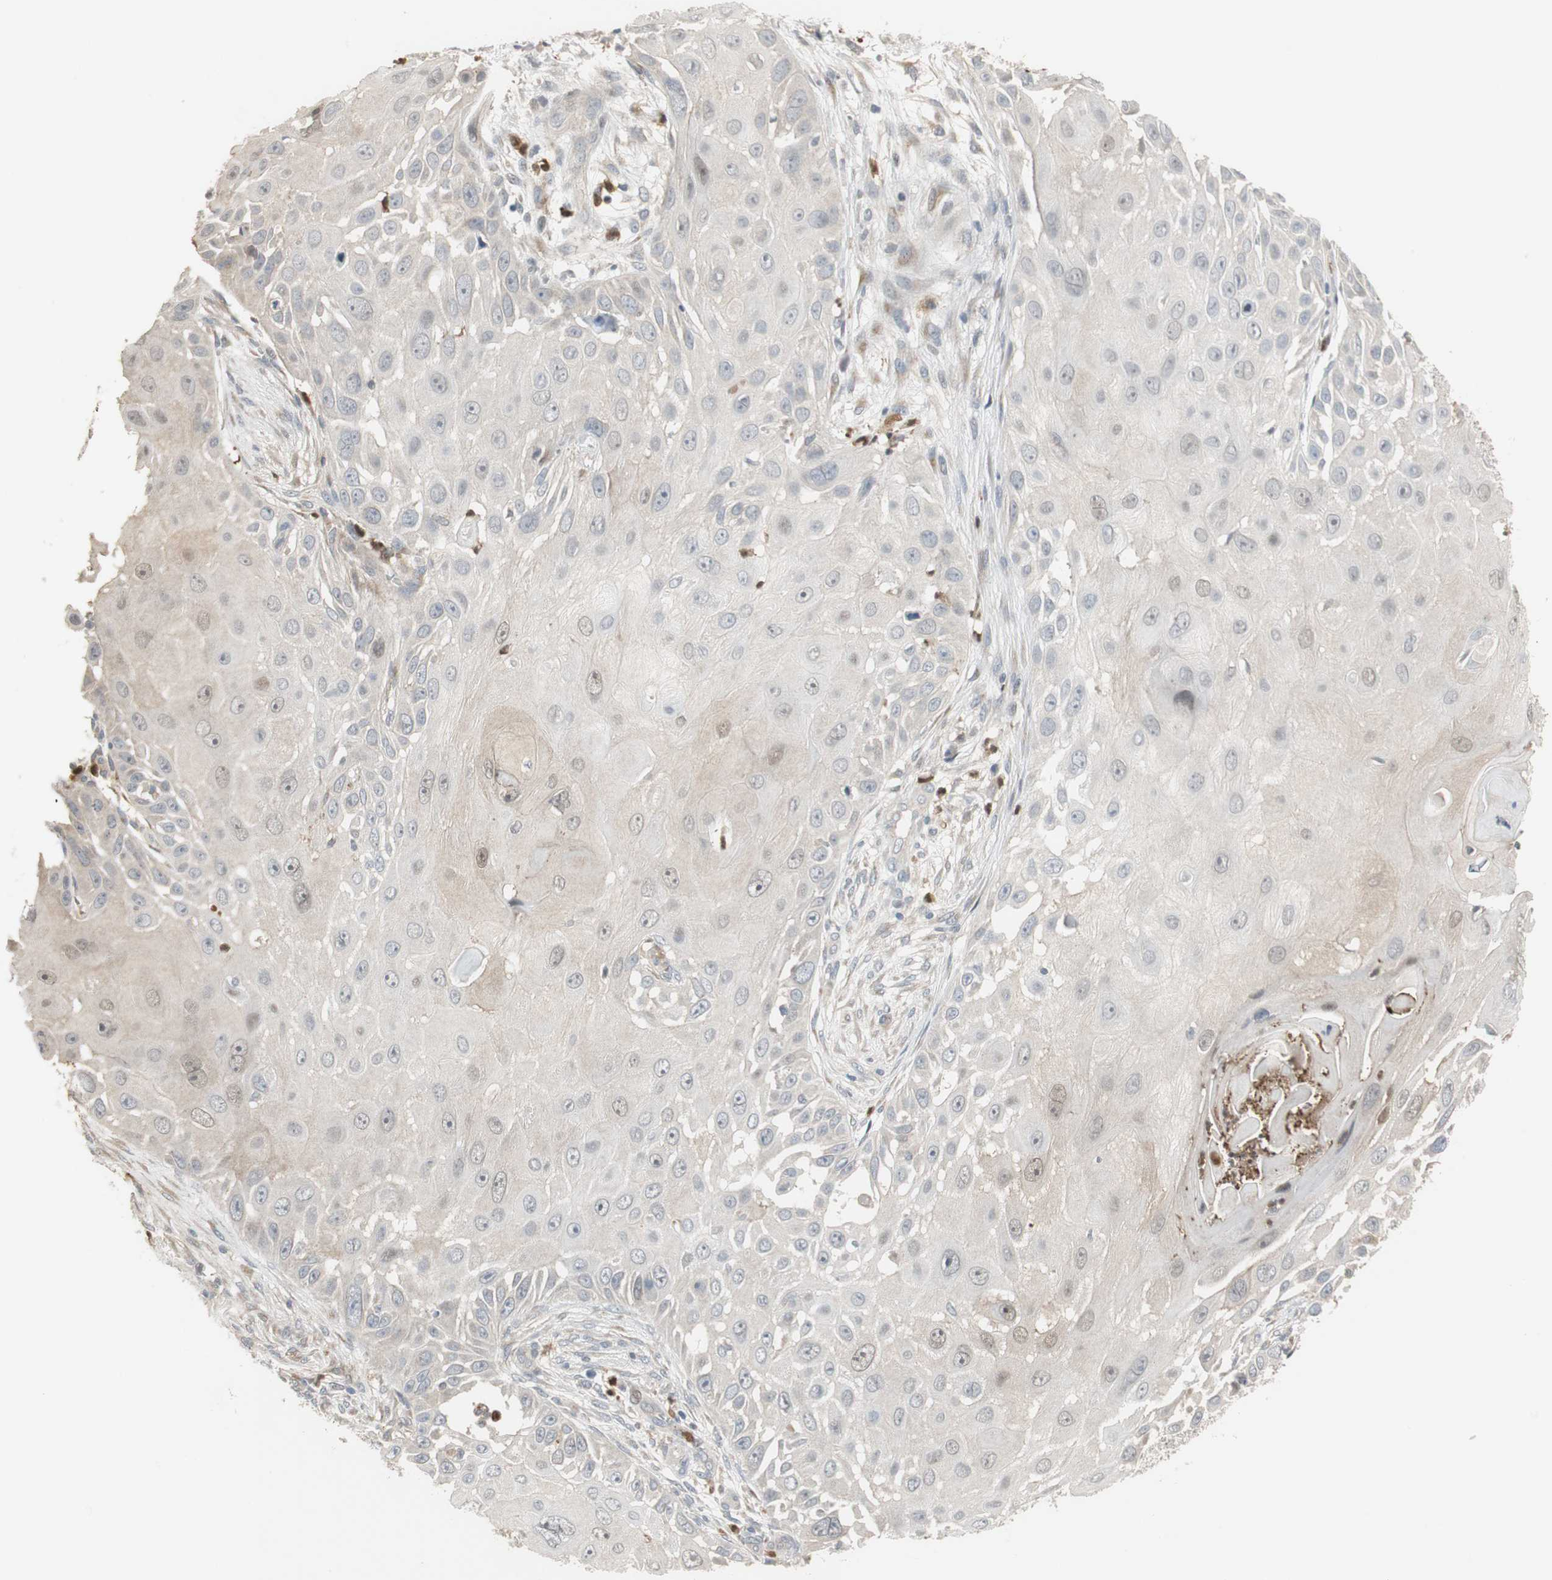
{"staining": {"intensity": "negative", "quantity": "none", "location": "none"}, "tissue": "skin cancer", "cell_type": "Tumor cells", "image_type": "cancer", "snomed": [{"axis": "morphology", "description": "Squamous cell carcinoma, NOS"}, {"axis": "topography", "description": "Skin"}], "caption": "Tumor cells show no significant protein positivity in squamous cell carcinoma (skin).", "gene": "SNX4", "patient": {"sex": "female", "age": 44}}